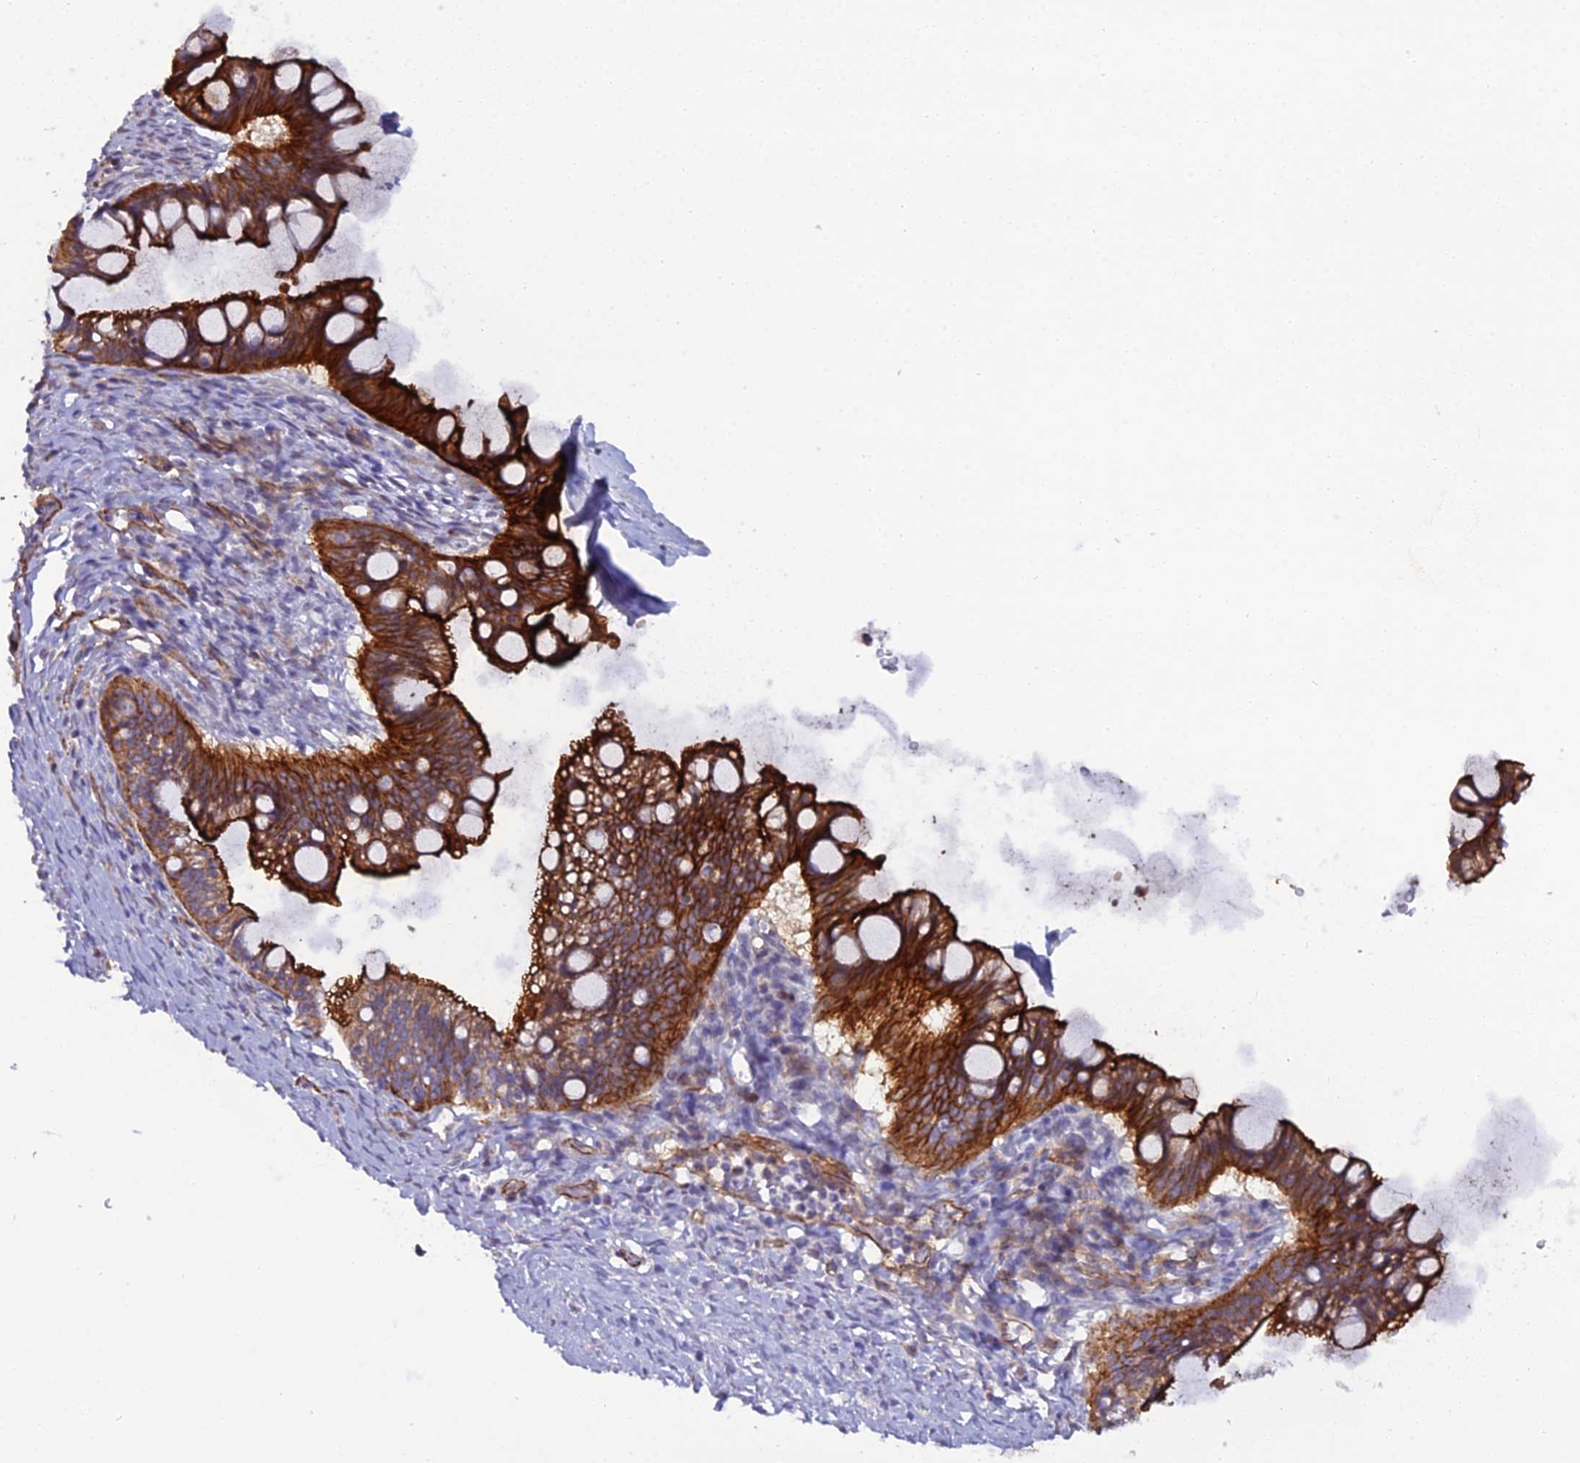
{"staining": {"intensity": "strong", "quantity": ">75%", "location": "cytoplasmic/membranous"}, "tissue": "ovarian cancer", "cell_type": "Tumor cells", "image_type": "cancer", "snomed": [{"axis": "morphology", "description": "Cystadenocarcinoma, mucinous, NOS"}, {"axis": "topography", "description": "Ovary"}], "caption": "Ovarian cancer (mucinous cystadenocarcinoma) stained with DAB (3,3'-diaminobenzidine) immunohistochemistry (IHC) reveals high levels of strong cytoplasmic/membranous positivity in about >75% of tumor cells. The staining is performed using DAB brown chromogen to label protein expression. The nuclei are counter-stained blue using hematoxylin.", "gene": "CFAP47", "patient": {"sex": "female", "age": 73}}